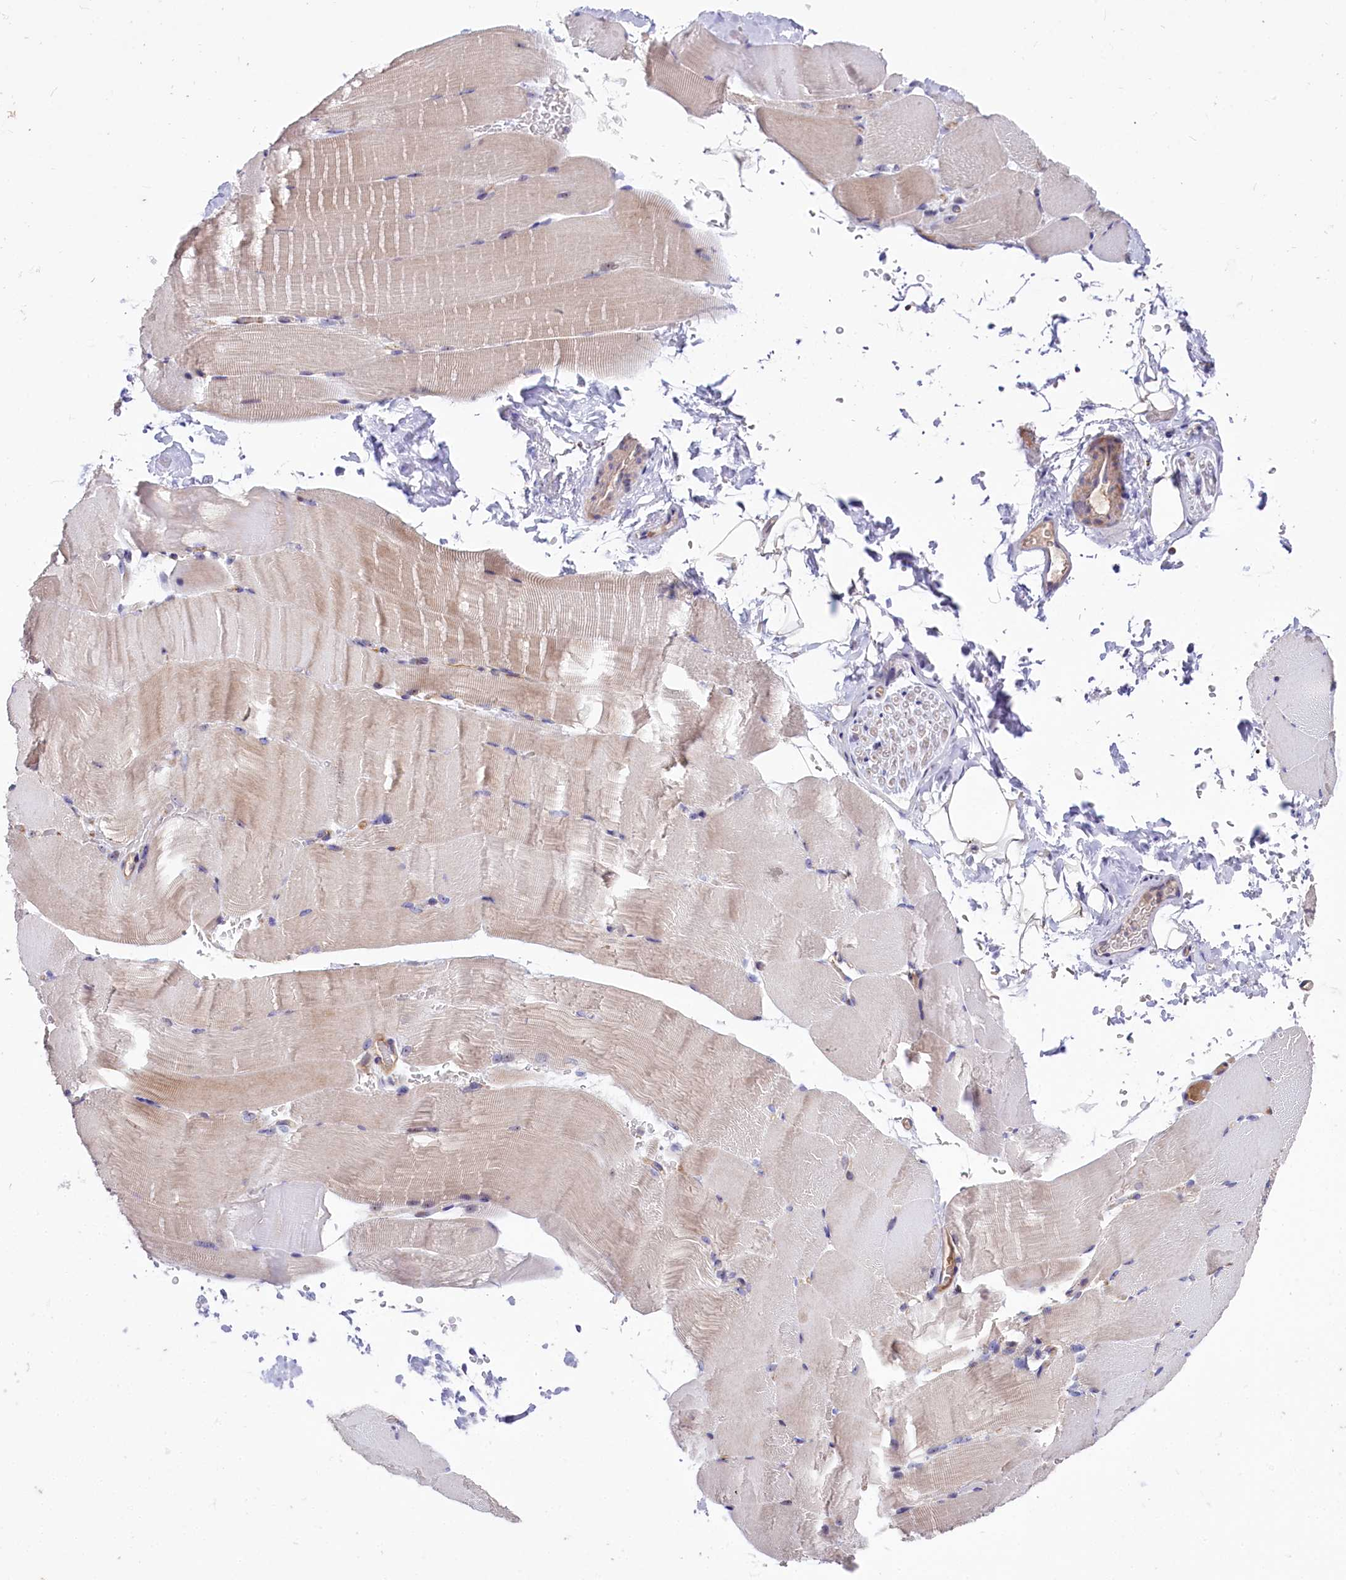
{"staining": {"intensity": "weak", "quantity": "25%-75%", "location": "cytoplasmic/membranous"}, "tissue": "skeletal muscle", "cell_type": "Myocytes", "image_type": "normal", "snomed": [{"axis": "morphology", "description": "Normal tissue, NOS"}, {"axis": "topography", "description": "Skeletal muscle"}, {"axis": "topography", "description": "Parathyroid gland"}], "caption": "Skeletal muscle stained with DAB IHC demonstrates low levels of weak cytoplasmic/membranous staining in approximately 25%-75% of myocytes.", "gene": "RPUSD3", "patient": {"sex": "female", "age": 37}}